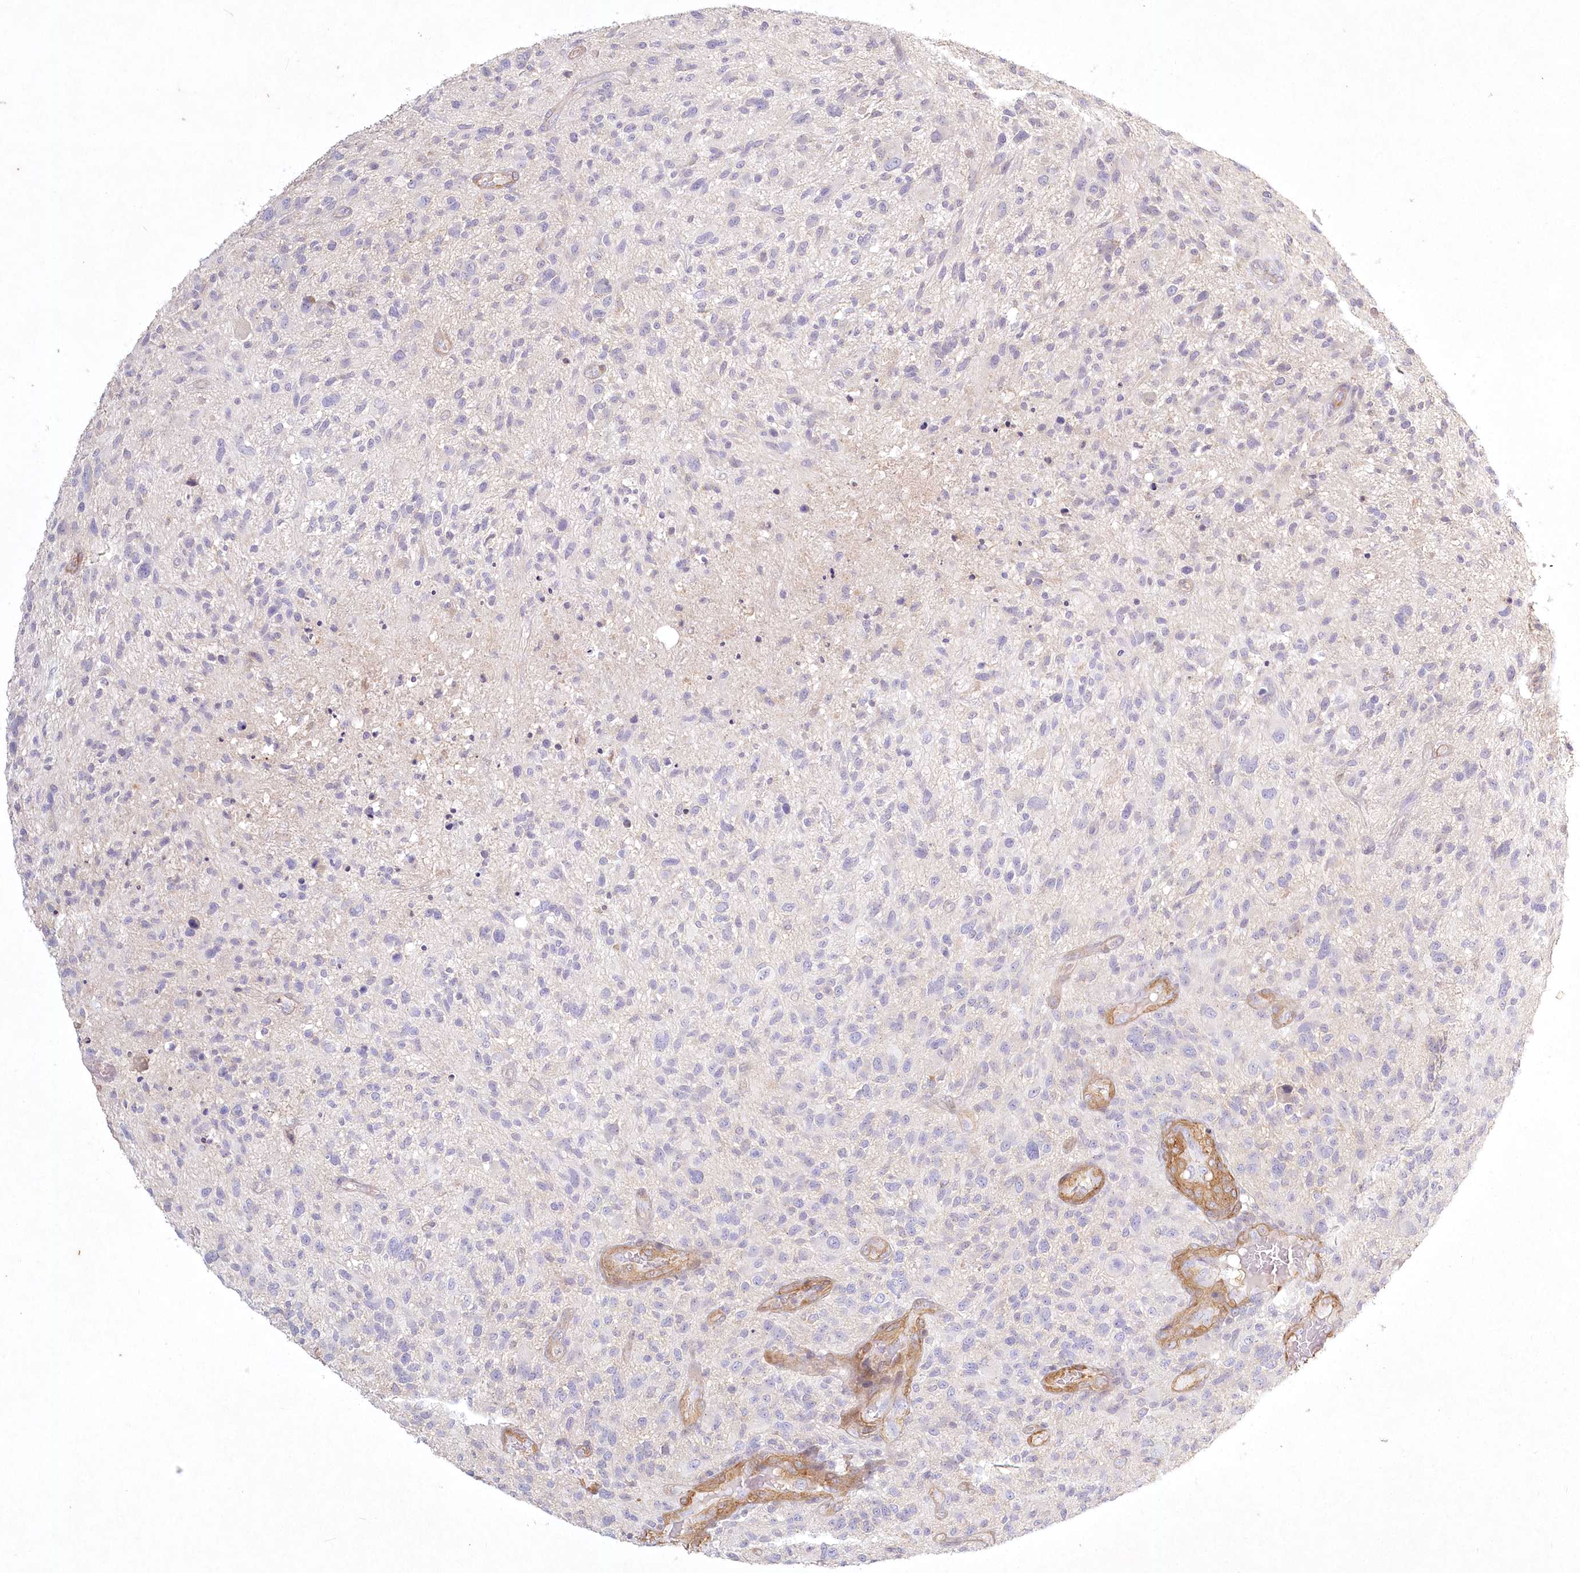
{"staining": {"intensity": "negative", "quantity": "none", "location": "none"}, "tissue": "glioma", "cell_type": "Tumor cells", "image_type": "cancer", "snomed": [{"axis": "morphology", "description": "Glioma, malignant, High grade"}, {"axis": "topography", "description": "Brain"}], "caption": "Immunohistochemistry (IHC) micrograph of neoplastic tissue: human glioma stained with DAB reveals no significant protein positivity in tumor cells.", "gene": "INPP4B", "patient": {"sex": "male", "age": 47}}